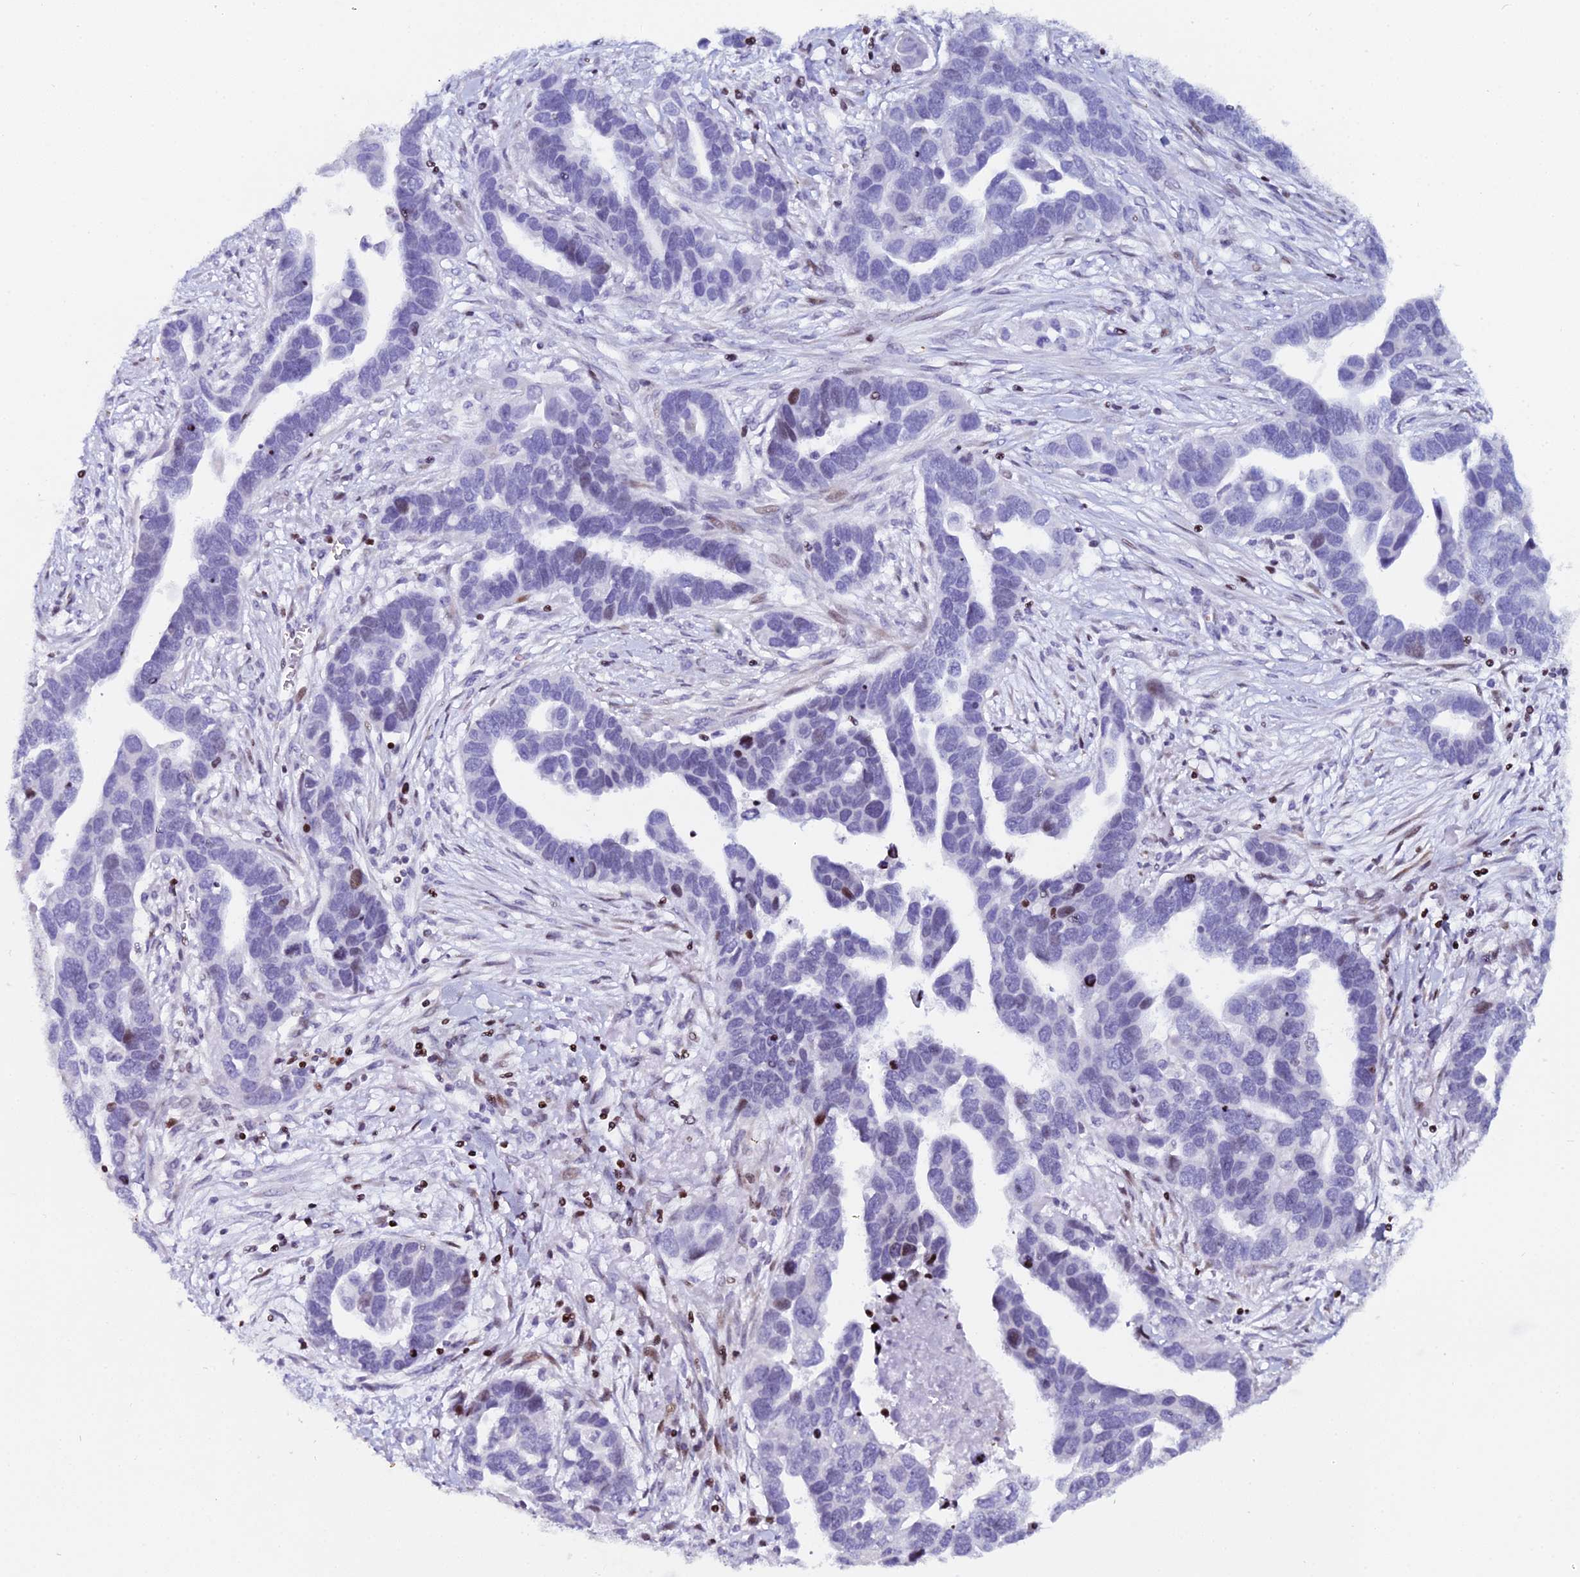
{"staining": {"intensity": "moderate", "quantity": "<25%", "location": "nuclear"}, "tissue": "ovarian cancer", "cell_type": "Tumor cells", "image_type": "cancer", "snomed": [{"axis": "morphology", "description": "Cystadenocarcinoma, serous, NOS"}, {"axis": "topography", "description": "Ovary"}], "caption": "Ovarian cancer stained for a protein displays moderate nuclear positivity in tumor cells.", "gene": "MYNN", "patient": {"sex": "female", "age": 54}}